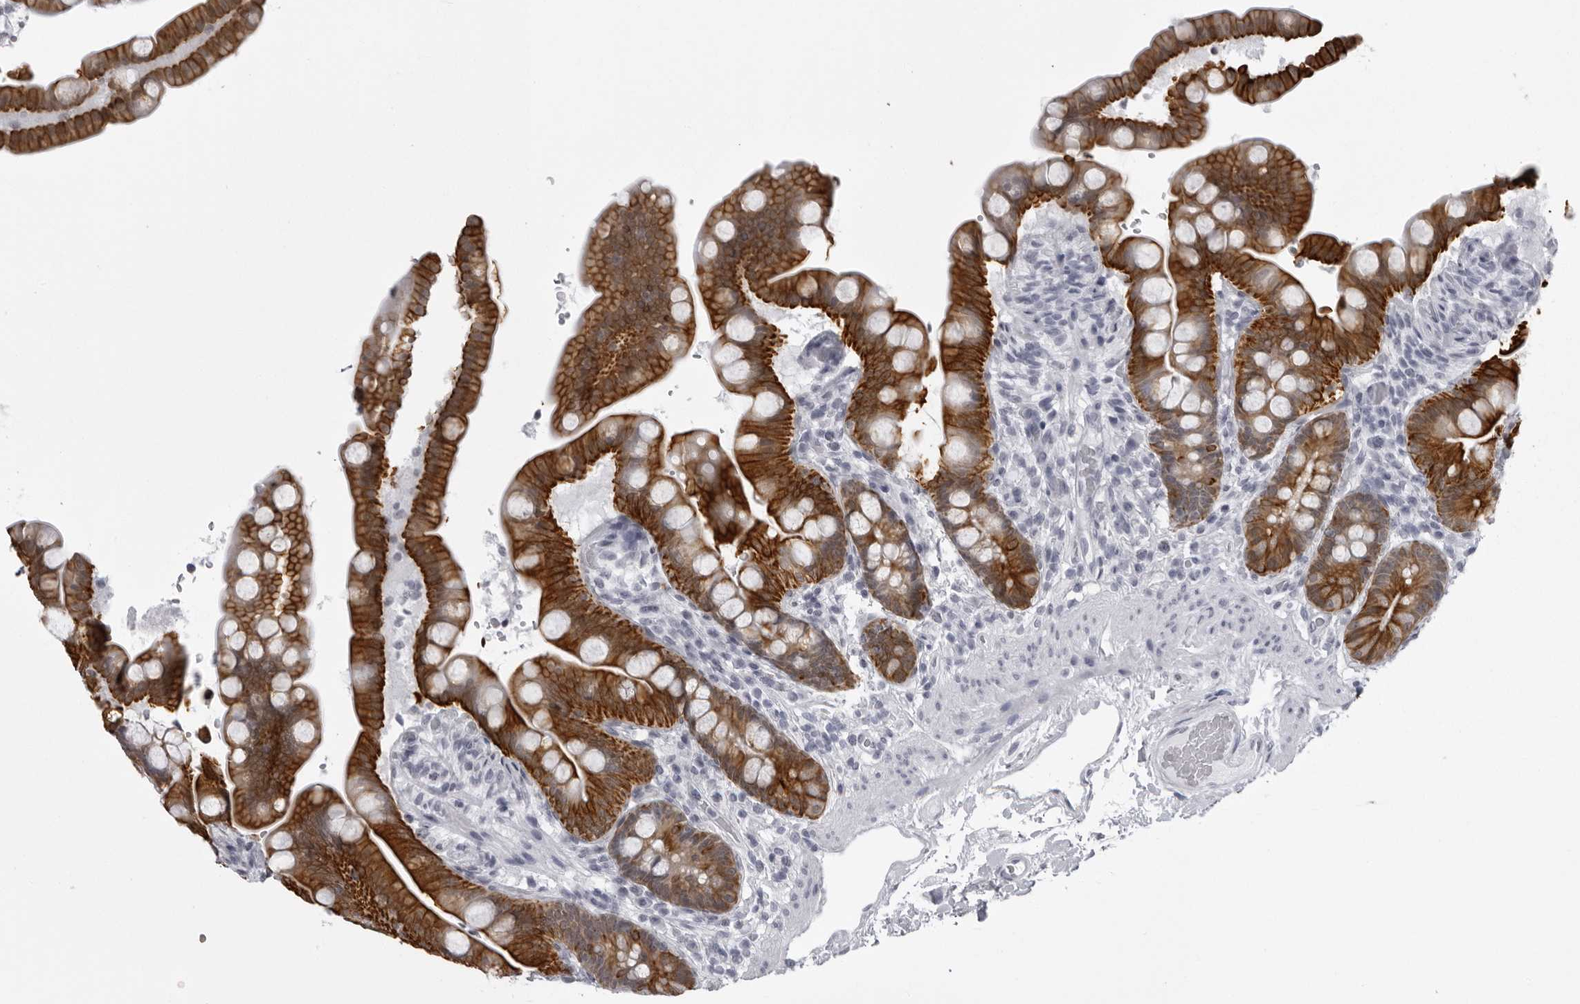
{"staining": {"intensity": "negative", "quantity": "none", "location": "none"}, "tissue": "colon", "cell_type": "Endothelial cells", "image_type": "normal", "snomed": [{"axis": "morphology", "description": "Normal tissue, NOS"}, {"axis": "topography", "description": "Smooth muscle"}, {"axis": "topography", "description": "Colon"}], "caption": "DAB (3,3'-diaminobenzidine) immunohistochemical staining of normal colon reveals no significant expression in endothelial cells.", "gene": "UROD", "patient": {"sex": "male", "age": 73}}